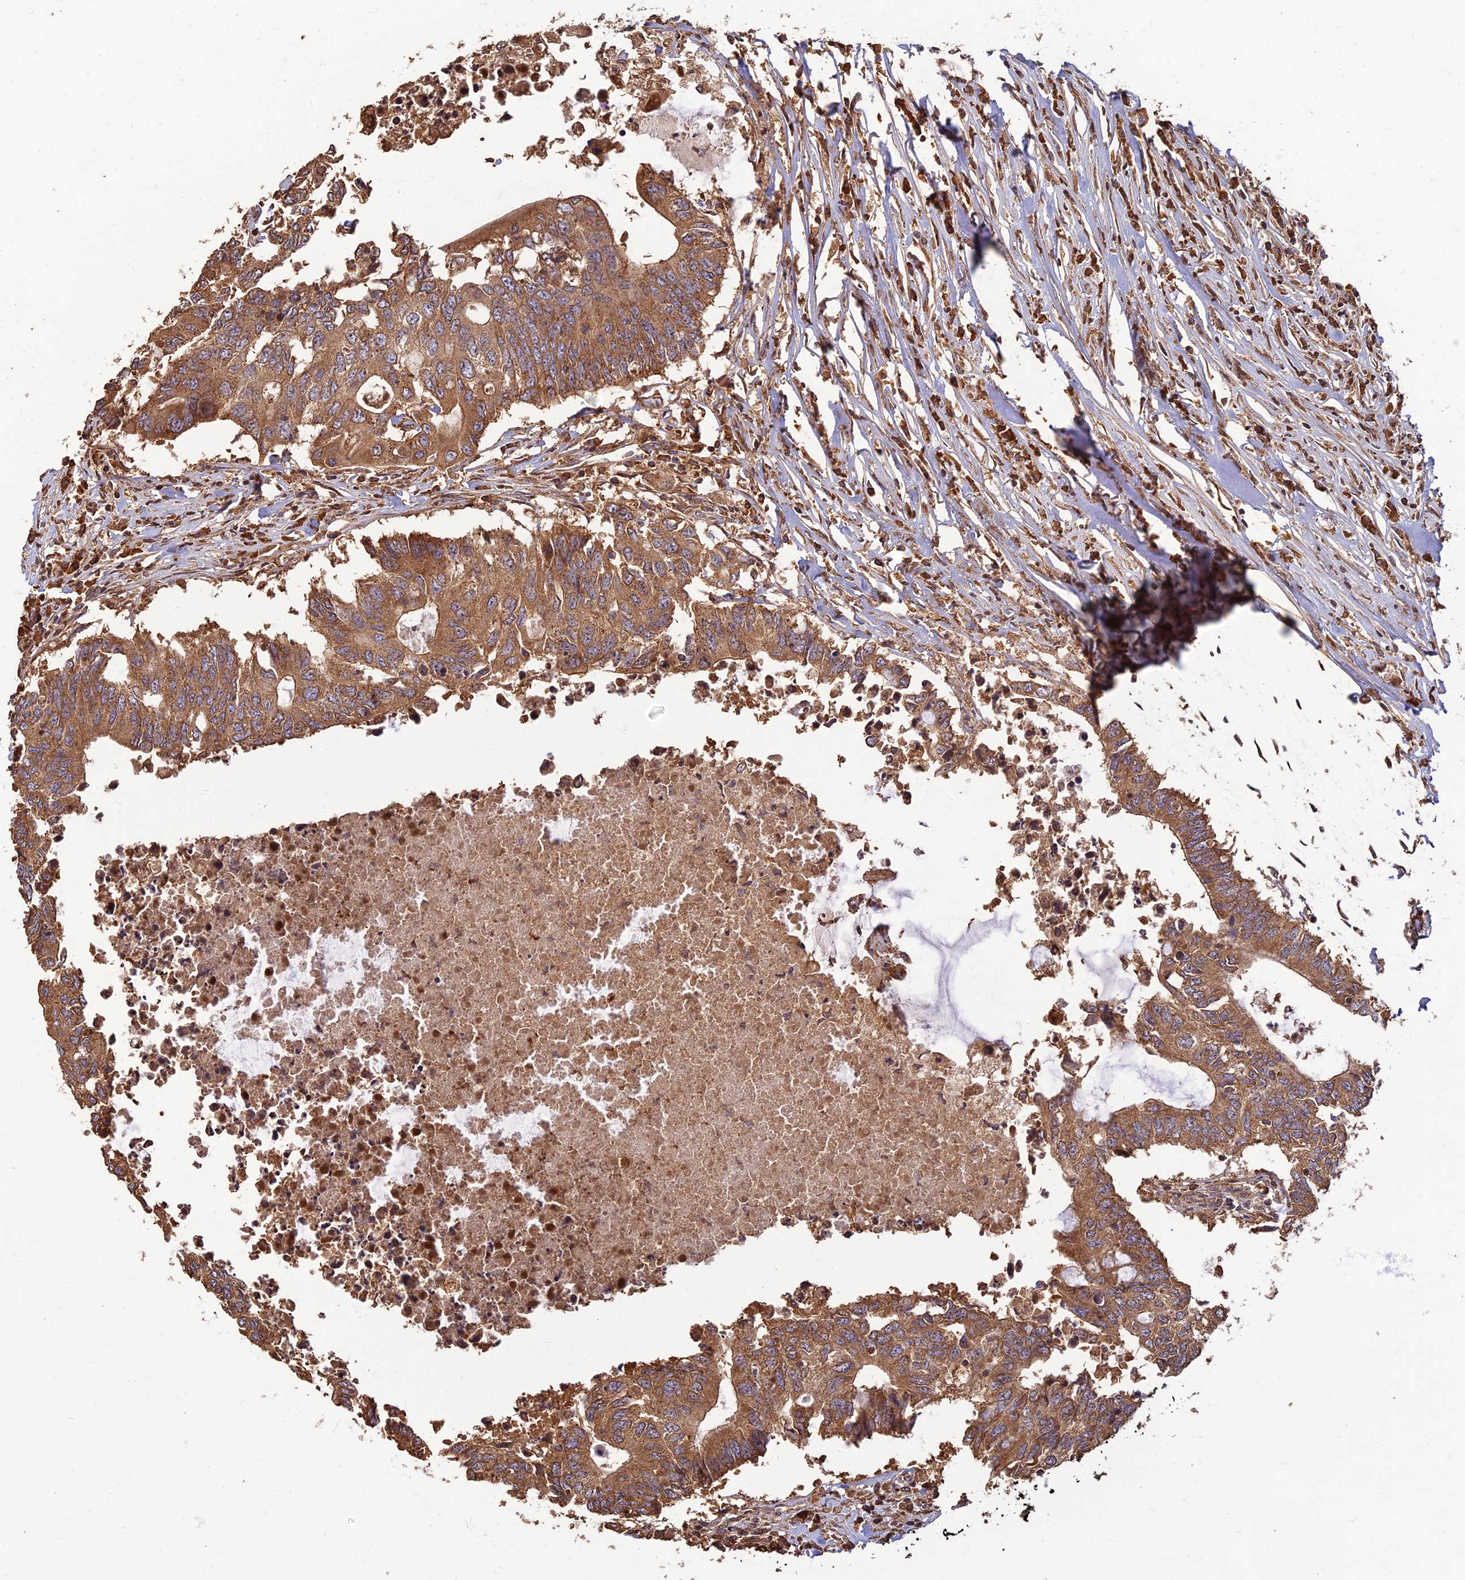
{"staining": {"intensity": "moderate", "quantity": ">75%", "location": "cytoplasmic/membranous"}, "tissue": "colorectal cancer", "cell_type": "Tumor cells", "image_type": "cancer", "snomed": [{"axis": "morphology", "description": "Adenocarcinoma, NOS"}, {"axis": "topography", "description": "Colon"}], "caption": "Immunohistochemical staining of adenocarcinoma (colorectal) displays moderate cytoplasmic/membranous protein staining in approximately >75% of tumor cells.", "gene": "CORO1C", "patient": {"sex": "male", "age": 71}}